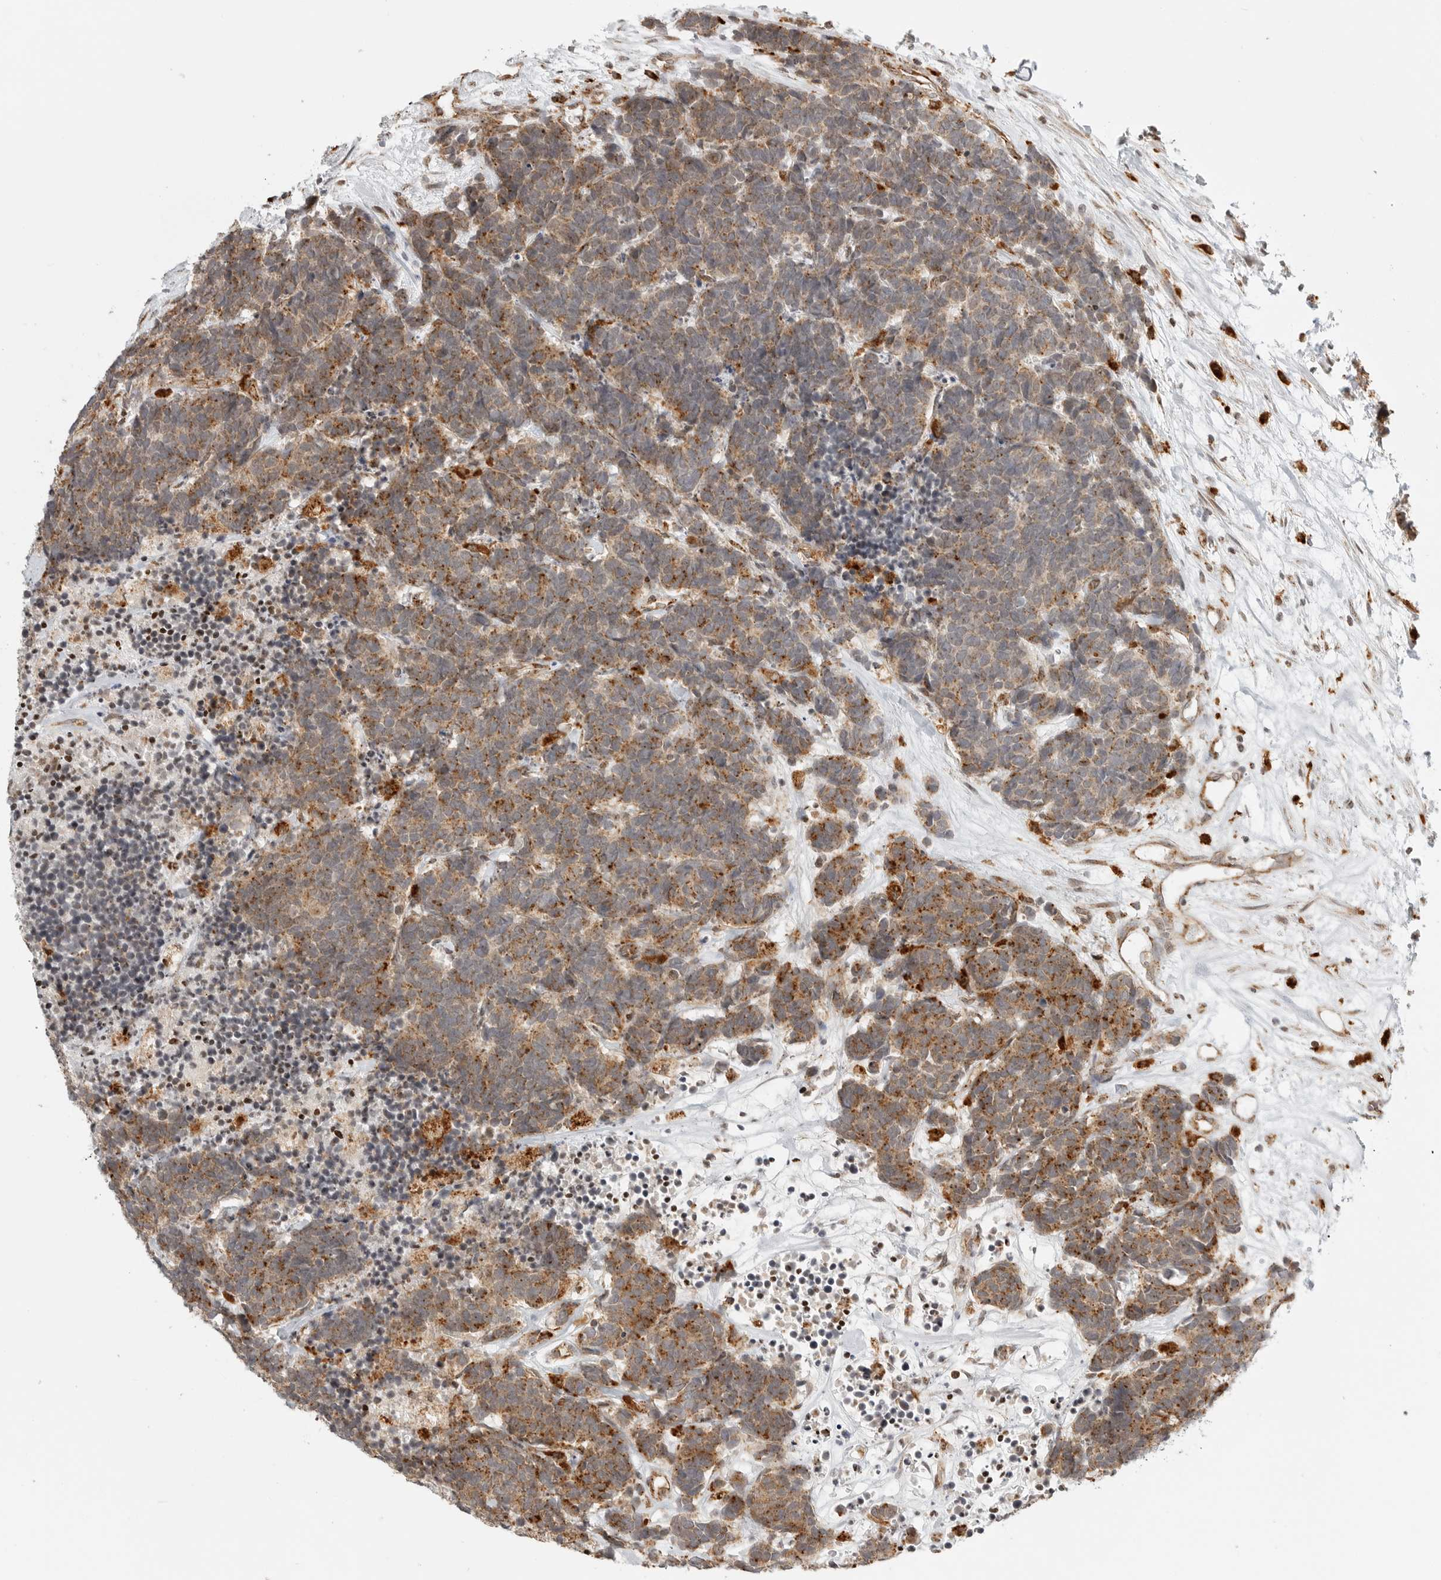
{"staining": {"intensity": "moderate", "quantity": ">75%", "location": "cytoplasmic/membranous"}, "tissue": "carcinoid", "cell_type": "Tumor cells", "image_type": "cancer", "snomed": [{"axis": "morphology", "description": "Carcinoma, NOS"}, {"axis": "morphology", "description": "Carcinoid, malignant, NOS"}, {"axis": "topography", "description": "Urinary bladder"}], "caption": "Protein expression analysis of human carcinoid reveals moderate cytoplasmic/membranous staining in about >75% of tumor cells.", "gene": "IDUA", "patient": {"sex": "male", "age": 57}}